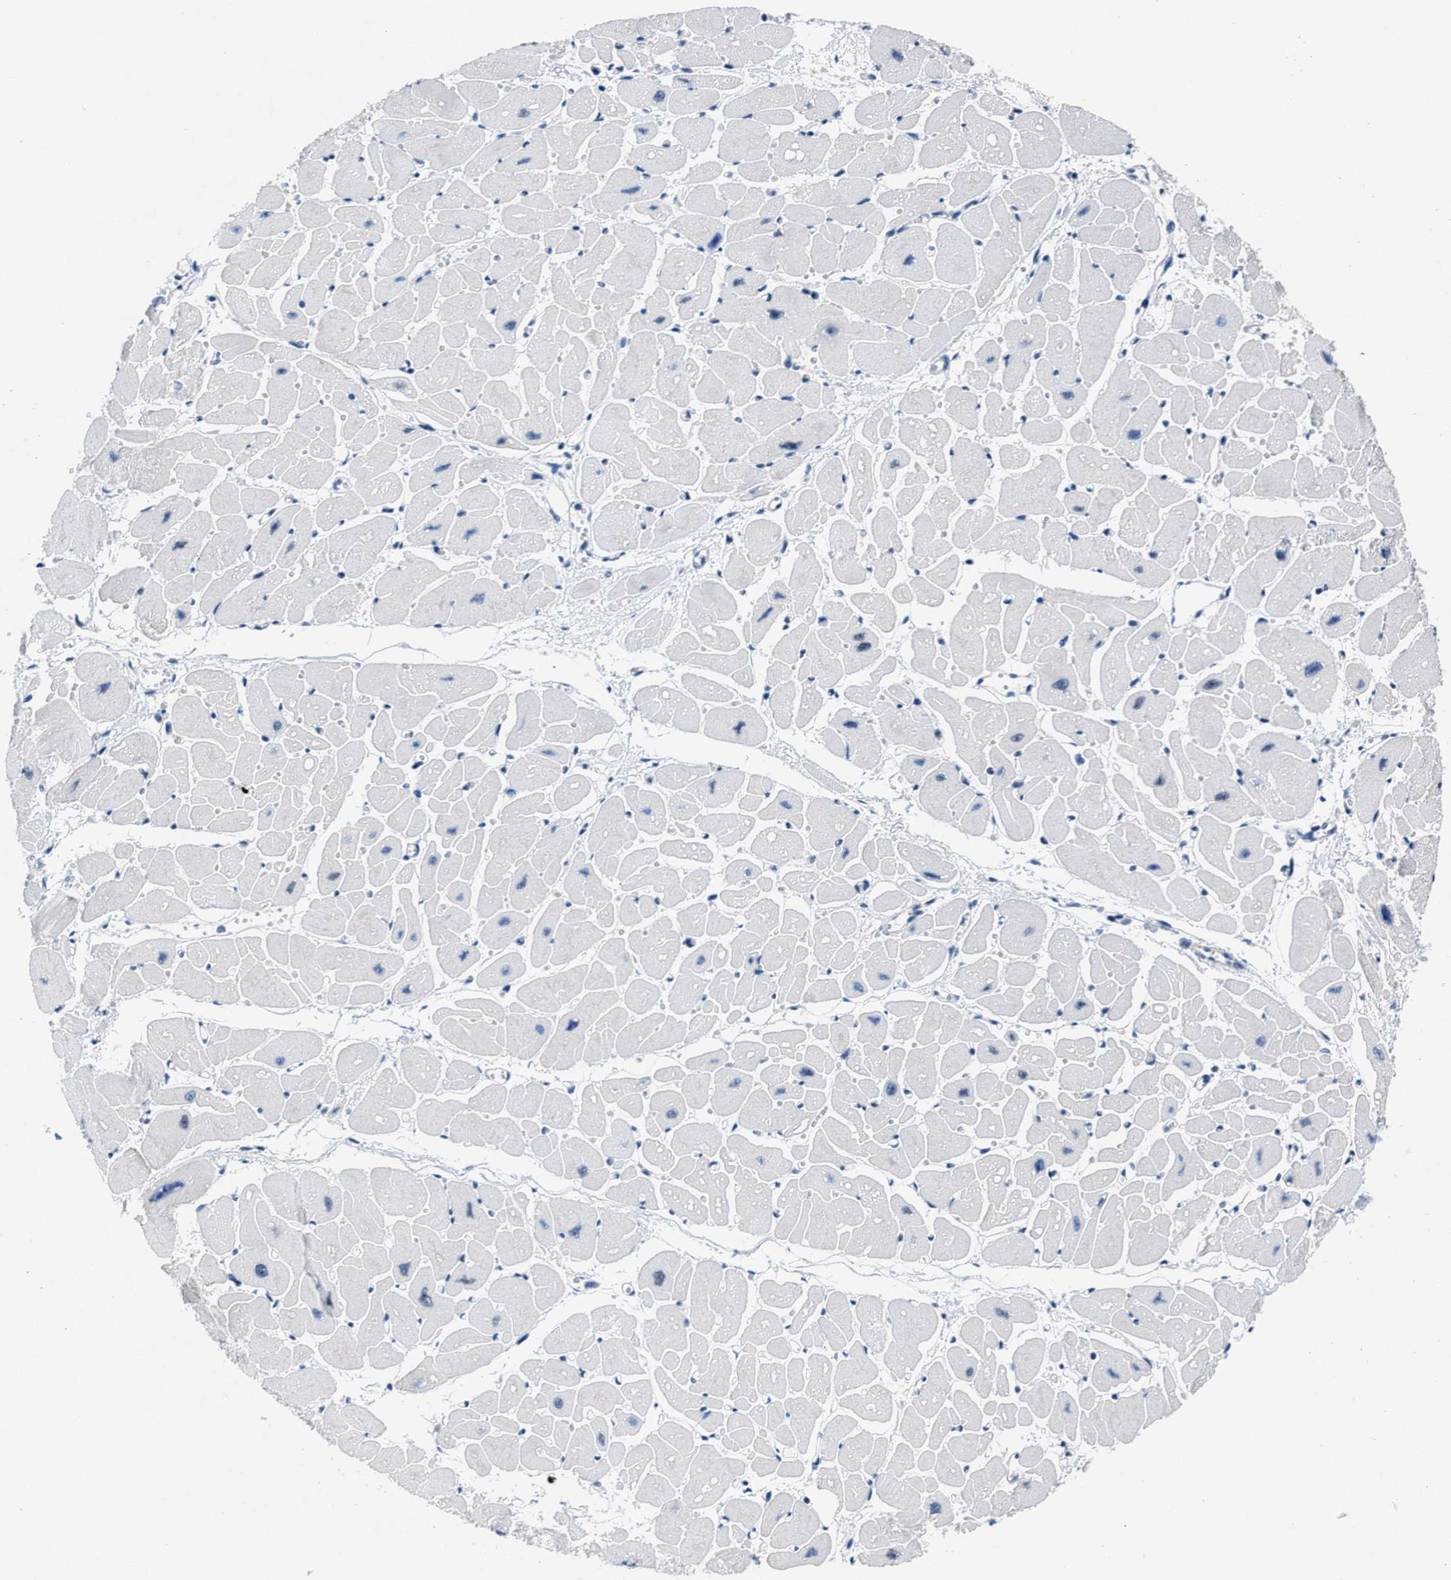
{"staining": {"intensity": "weak", "quantity": "<25%", "location": "cytoplasmic/membranous"}, "tissue": "heart muscle", "cell_type": "Cardiomyocytes", "image_type": "normal", "snomed": [{"axis": "morphology", "description": "Normal tissue, NOS"}, {"axis": "topography", "description": "Heart"}], "caption": "This is an immunohistochemistry histopathology image of normal human heart muscle. There is no staining in cardiomyocytes.", "gene": "ID3", "patient": {"sex": "female", "age": 54}}